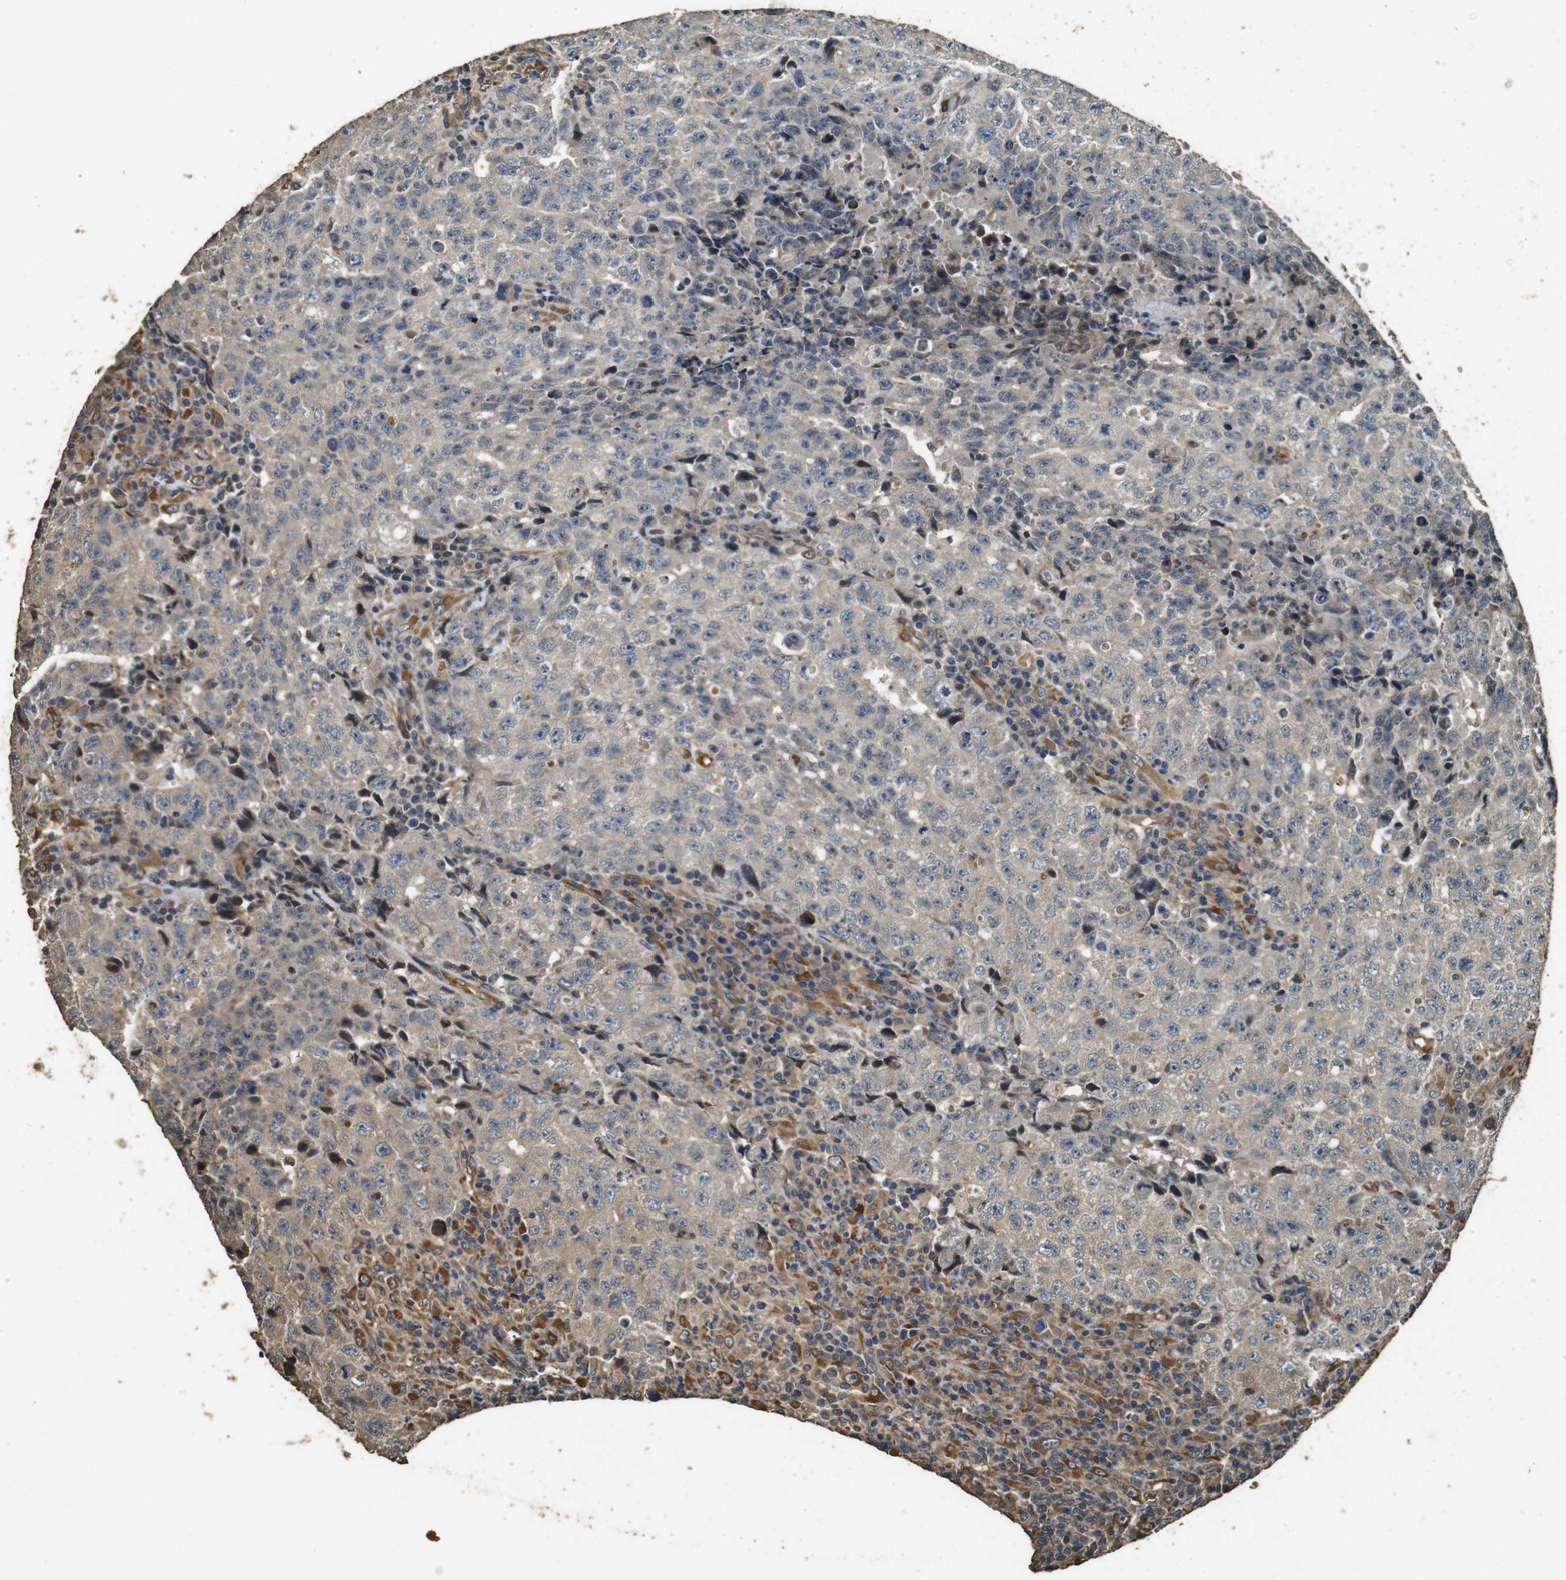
{"staining": {"intensity": "weak", "quantity": ">75%", "location": "cytoplasmic/membranous"}, "tissue": "testis cancer", "cell_type": "Tumor cells", "image_type": "cancer", "snomed": [{"axis": "morphology", "description": "Necrosis, NOS"}, {"axis": "morphology", "description": "Carcinoma, Embryonal, NOS"}, {"axis": "topography", "description": "Testis"}], "caption": "A low amount of weak cytoplasmic/membranous staining is identified in about >75% of tumor cells in testis cancer (embryonal carcinoma) tissue.", "gene": "CNPY4", "patient": {"sex": "male", "age": 19}}